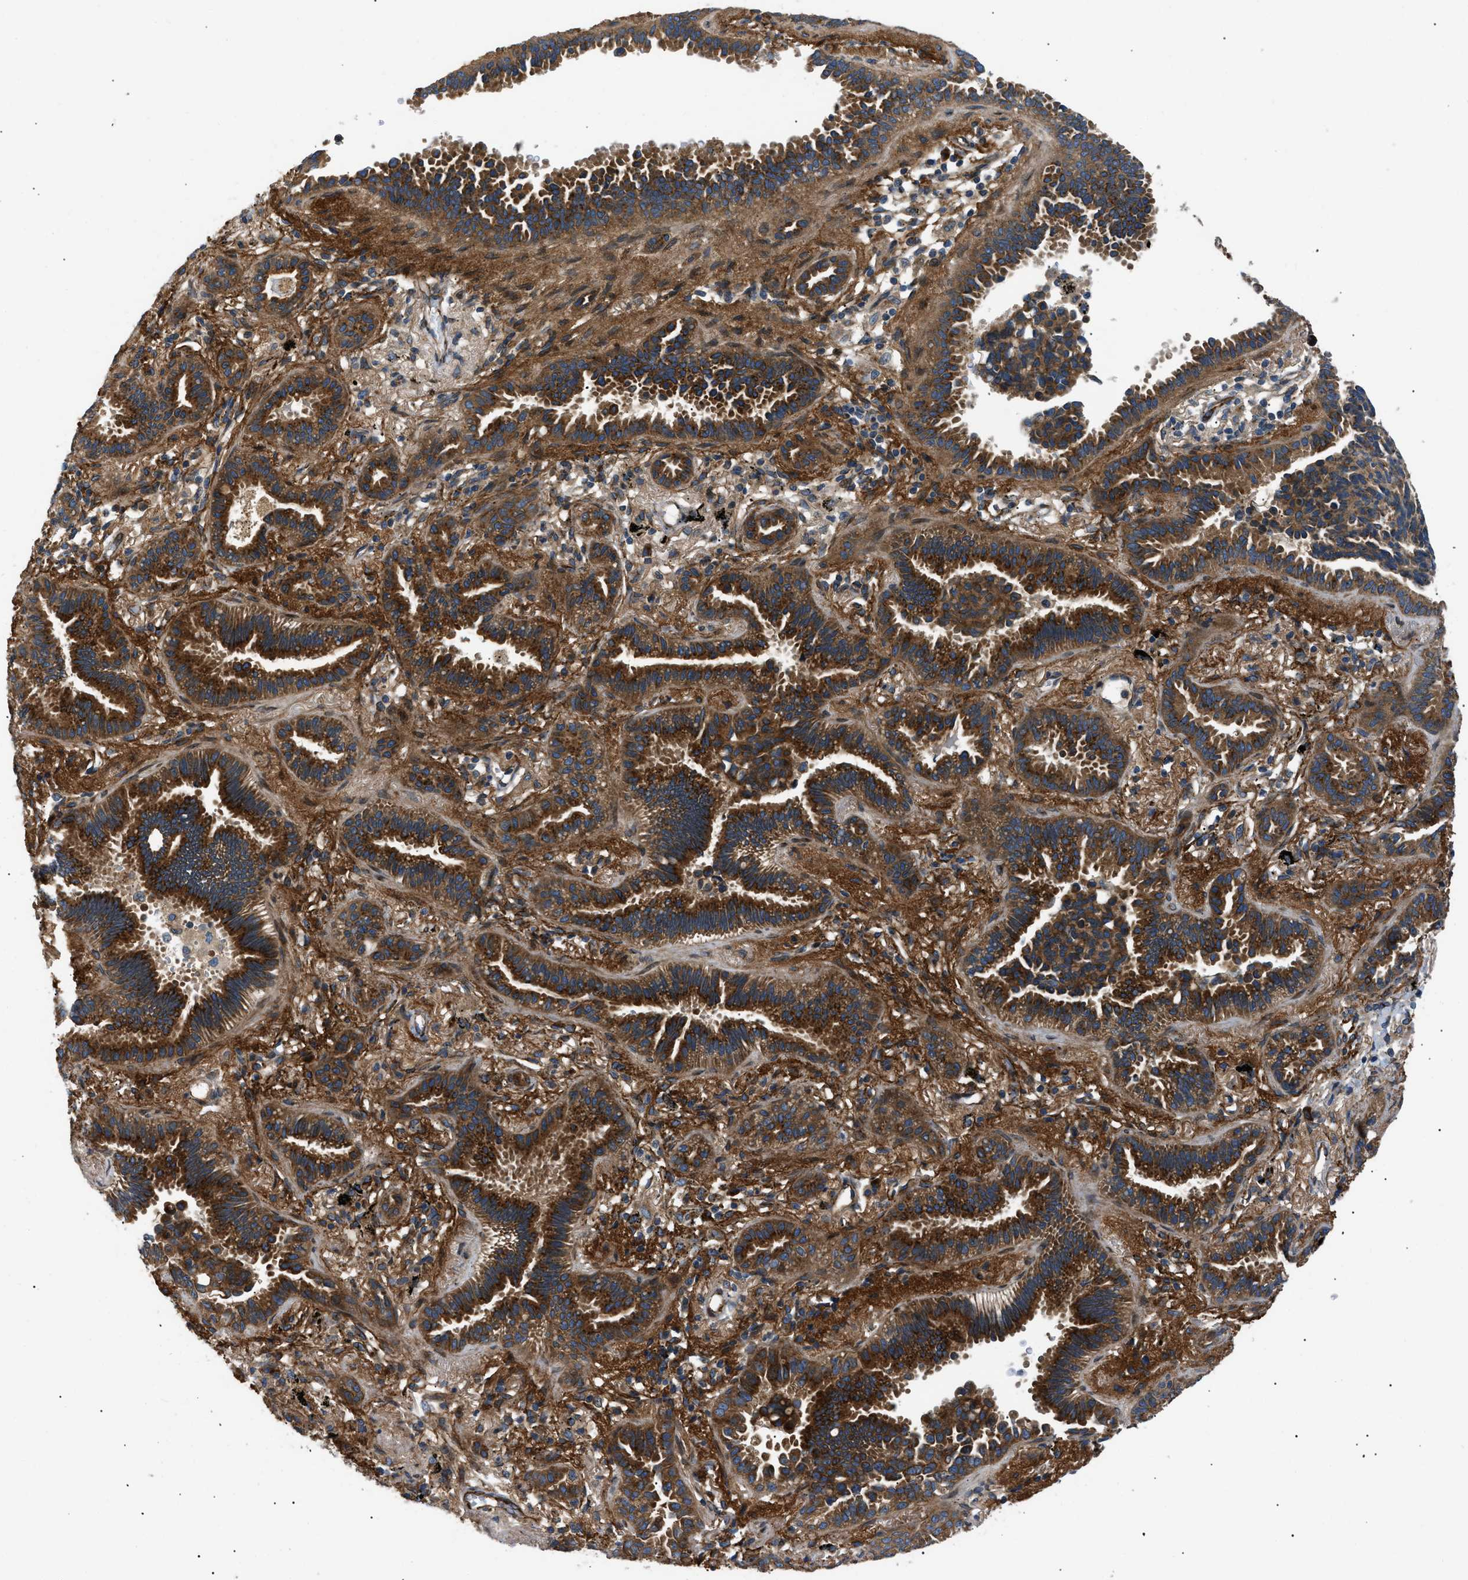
{"staining": {"intensity": "moderate", "quantity": ">75%", "location": "cytoplasmic/membranous"}, "tissue": "lung cancer", "cell_type": "Tumor cells", "image_type": "cancer", "snomed": [{"axis": "morphology", "description": "Normal tissue, NOS"}, {"axis": "morphology", "description": "Adenocarcinoma, NOS"}, {"axis": "topography", "description": "Lung"}], "caption": "The photomicrograph demonstrates a brown stain indicating the presence of a protein in the cytoplasmic/membranous of tumor cells in adenocarcinoma (lung).", "gene": "LYSMD3", "patient": {"sex": "male", "age": 59}}